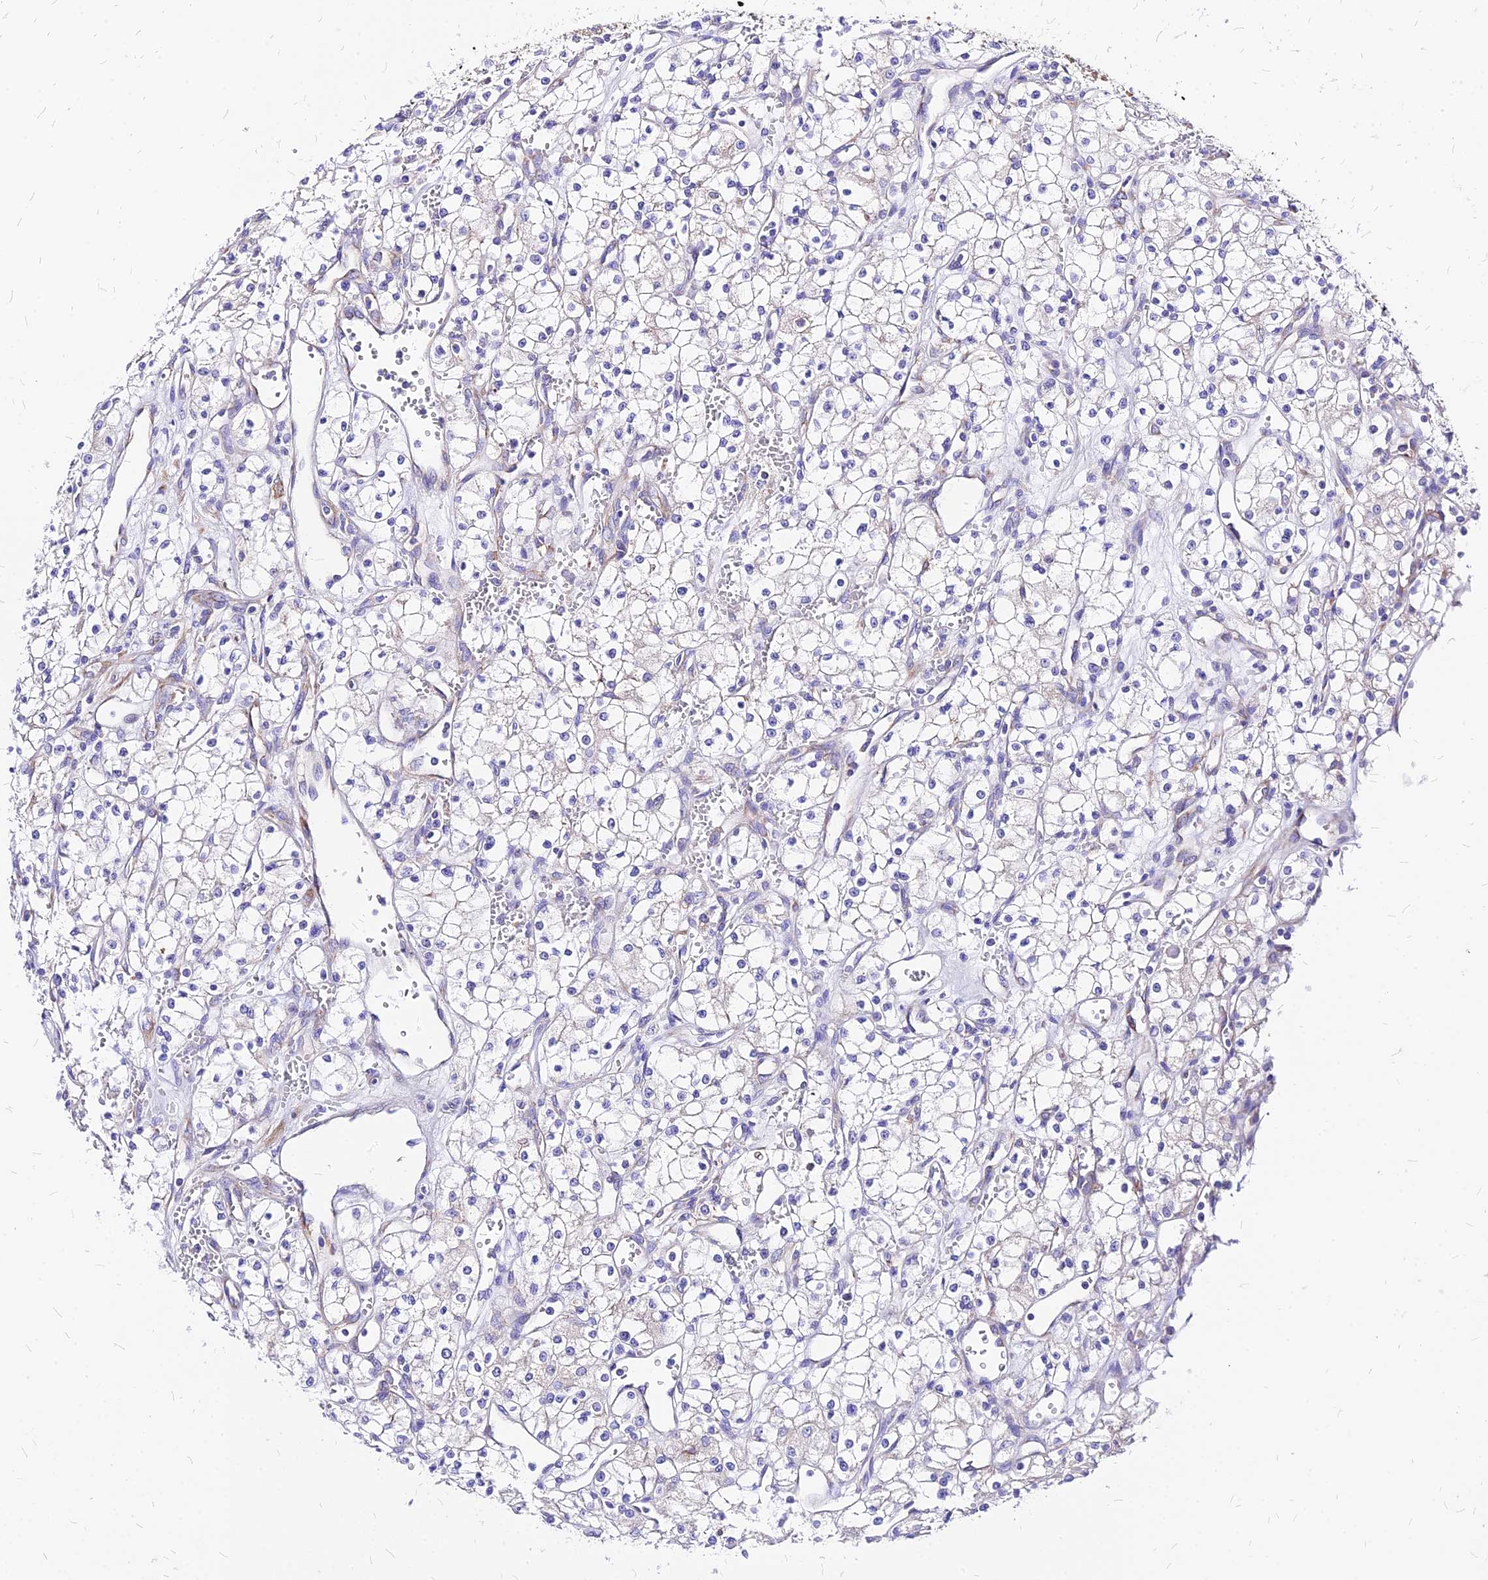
{"staining": {"intensity": "negative", "quantity": "none", "location": "none"}, "tissue": "renal cancer", "cell_type": "Tumor cells", "image_type": "cancer", "snomed": [{"axis": "morphology", "description": "Adenocarcinoma, NOS"}, {"axis": "topography", "description": "Kidney"}], "caption": "A histopathology image of renal cancer (adenocarcinoma) stained for a protein demonstrates no brown staining in tumor cells.", "gene": "RPL19", "patient": {"sex": "male", "age": 59}}